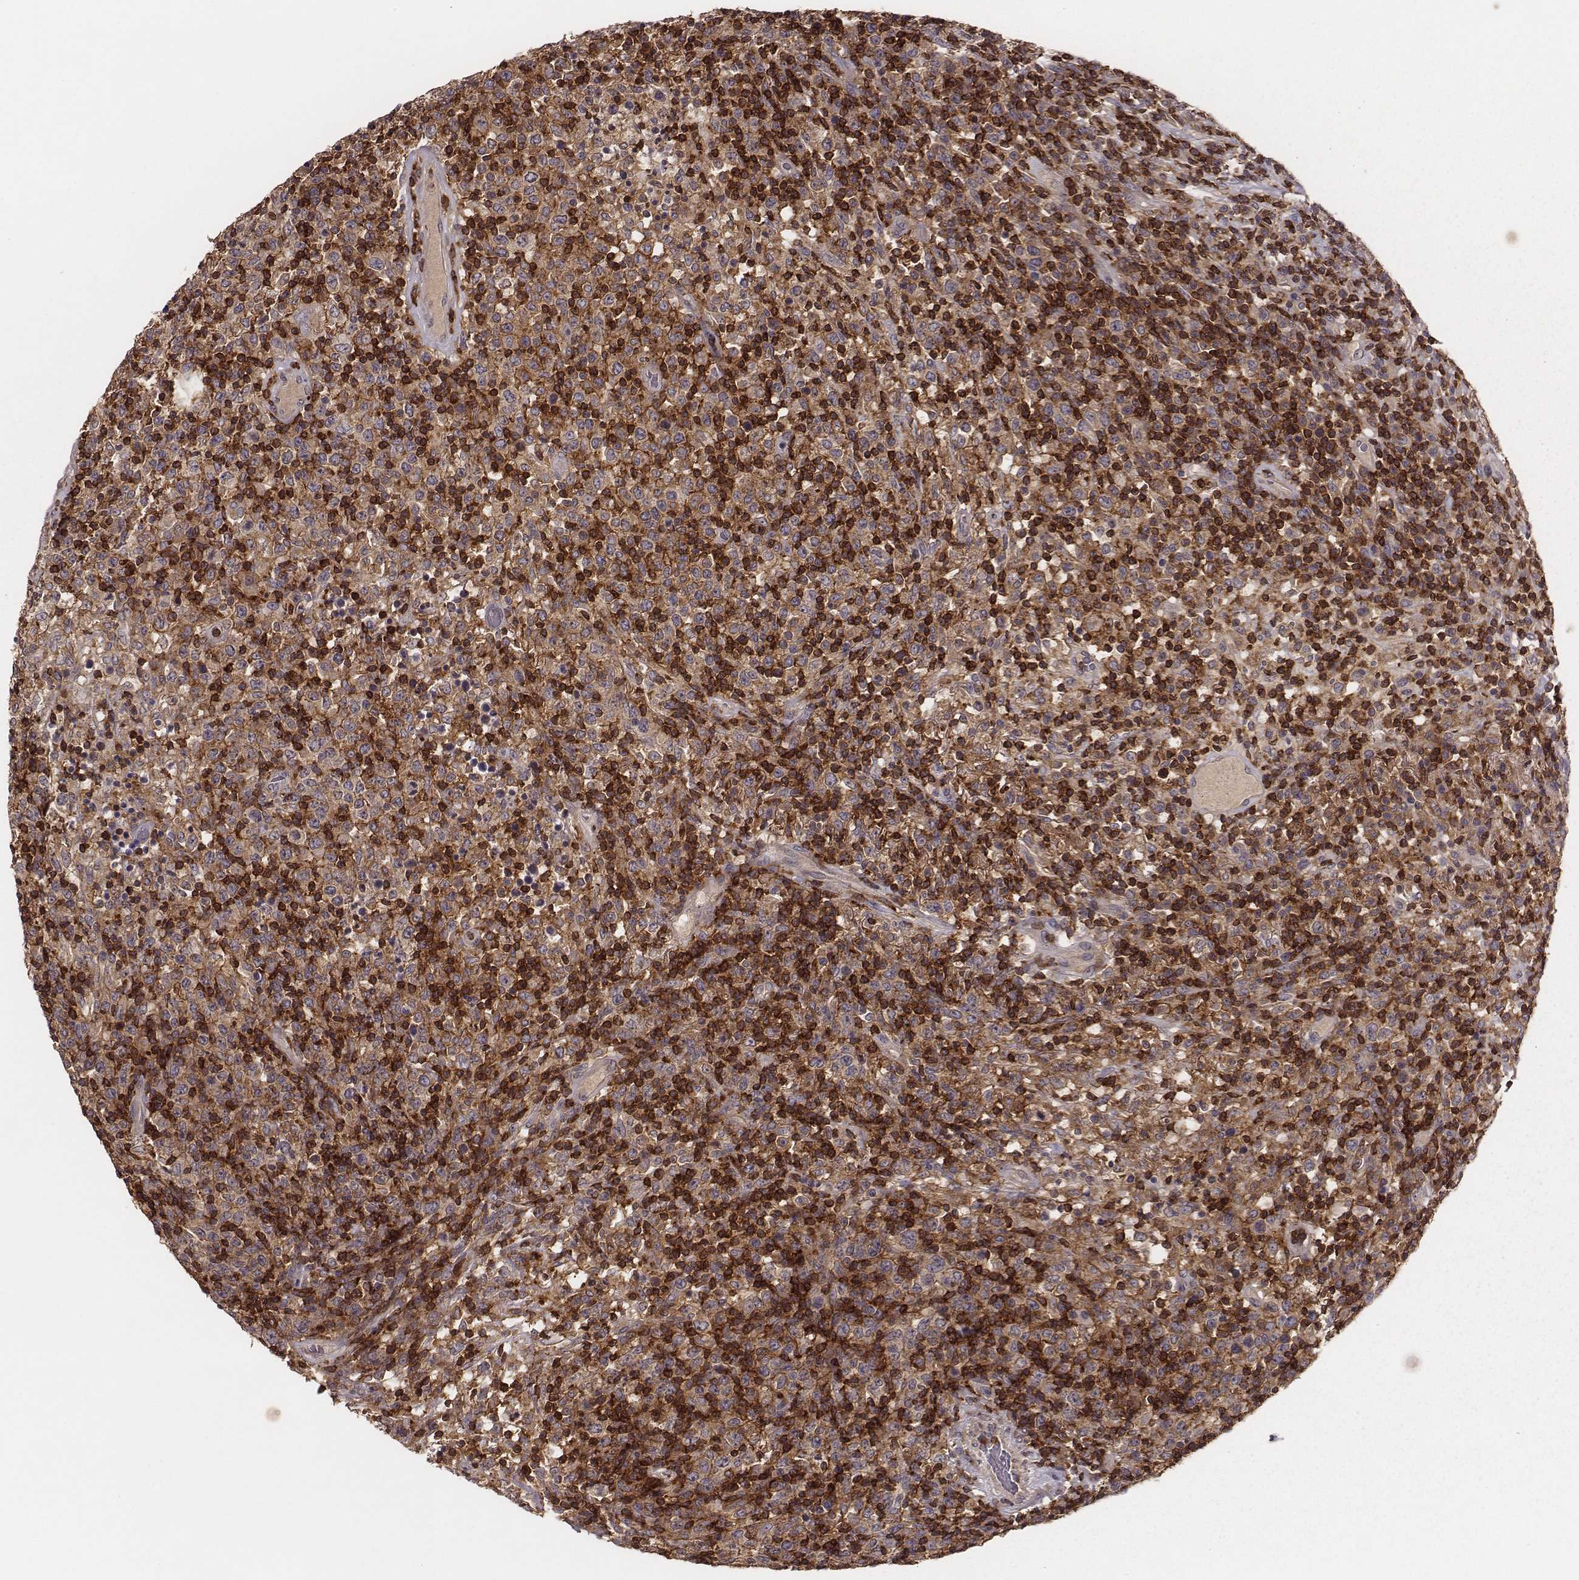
{"staining": {"intensity": "moderate", "quantity": ">75%", "location": "cytoplasmic/membranous"}, "tissue": "lymphoma", "cell_type": "Tumor cells", "image_type": "cancer", "snomed": [{"axis": "morphology", "description": "Malignant lymphoma, non-Hodgkin's type, High grade"}, {"axis": "topography", "description": "Lung"}], "caption": "Immunohistochemical staining of malignant lymphoma, non-Hodgkin's type (high-grade) shows moderate cytoplasmic/membranous protein positivity in approximately >75% of tumor cells. (DAB = brown stain, brightfield microscopy at high magnification).", "gene": "PILRA", "patient": {"sex": "male", "age": 79}}